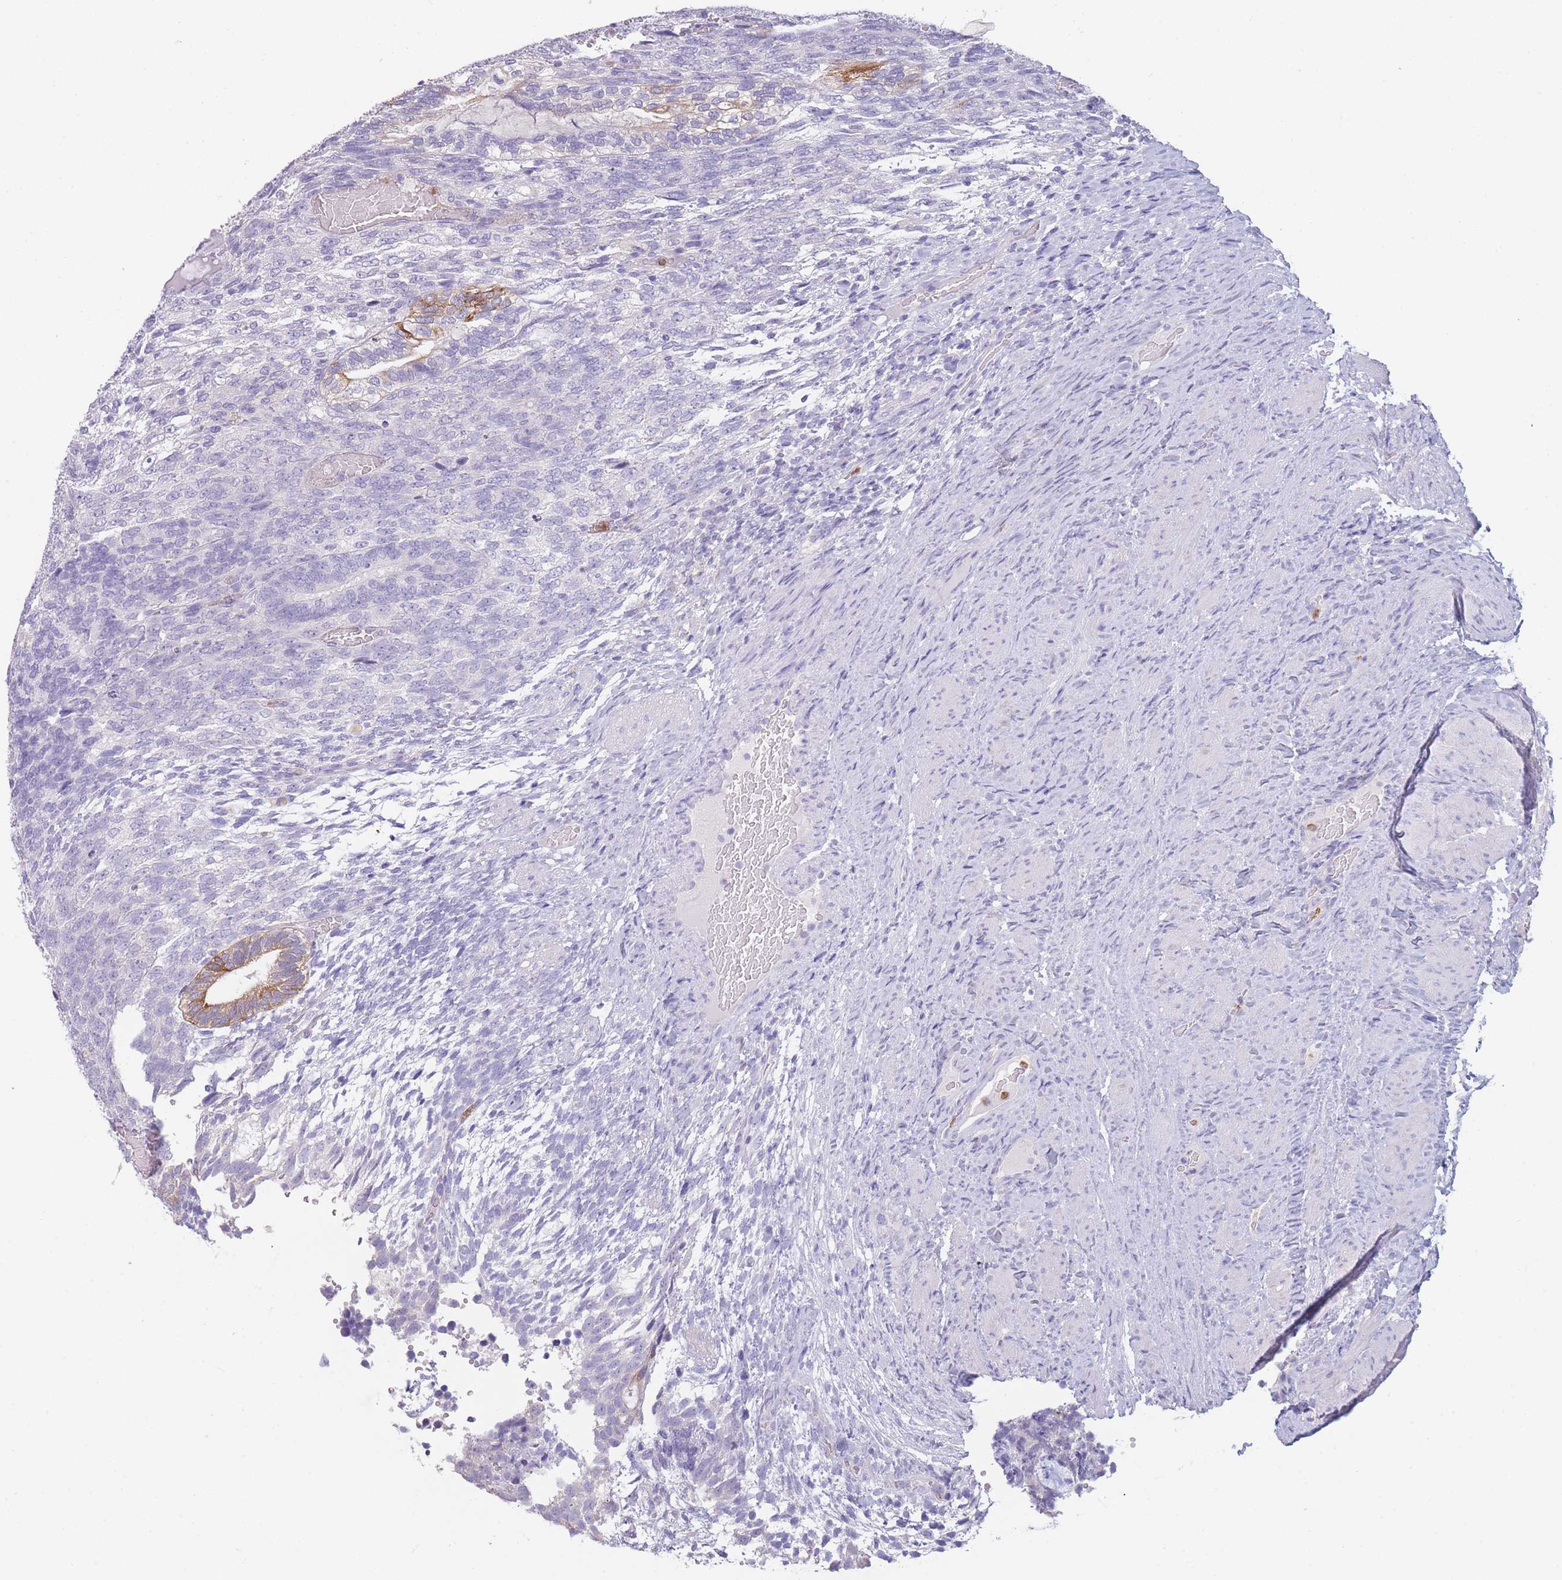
{"staining": {"intensity": "moderate", "quantity": "<25%", "location": "cytoplasmic/membranous"}, "tissue": "testis cancer", "cell_type": "Tumor cells", "image_type": "cancer", "snomed": [{"axis": "morphology", "description": "Carcinoma, Embryonal, NOS"}, {"axis": "topography", "description": "Testis"}], "caption": "Testis embryonal carcinoma stained with a brown dye reveals moderate cytoplasmic/membranous positive staining in about <25% of tumor cells.", "gene": "ZNF627", "patient": {"sex": "male", "age": 23}}